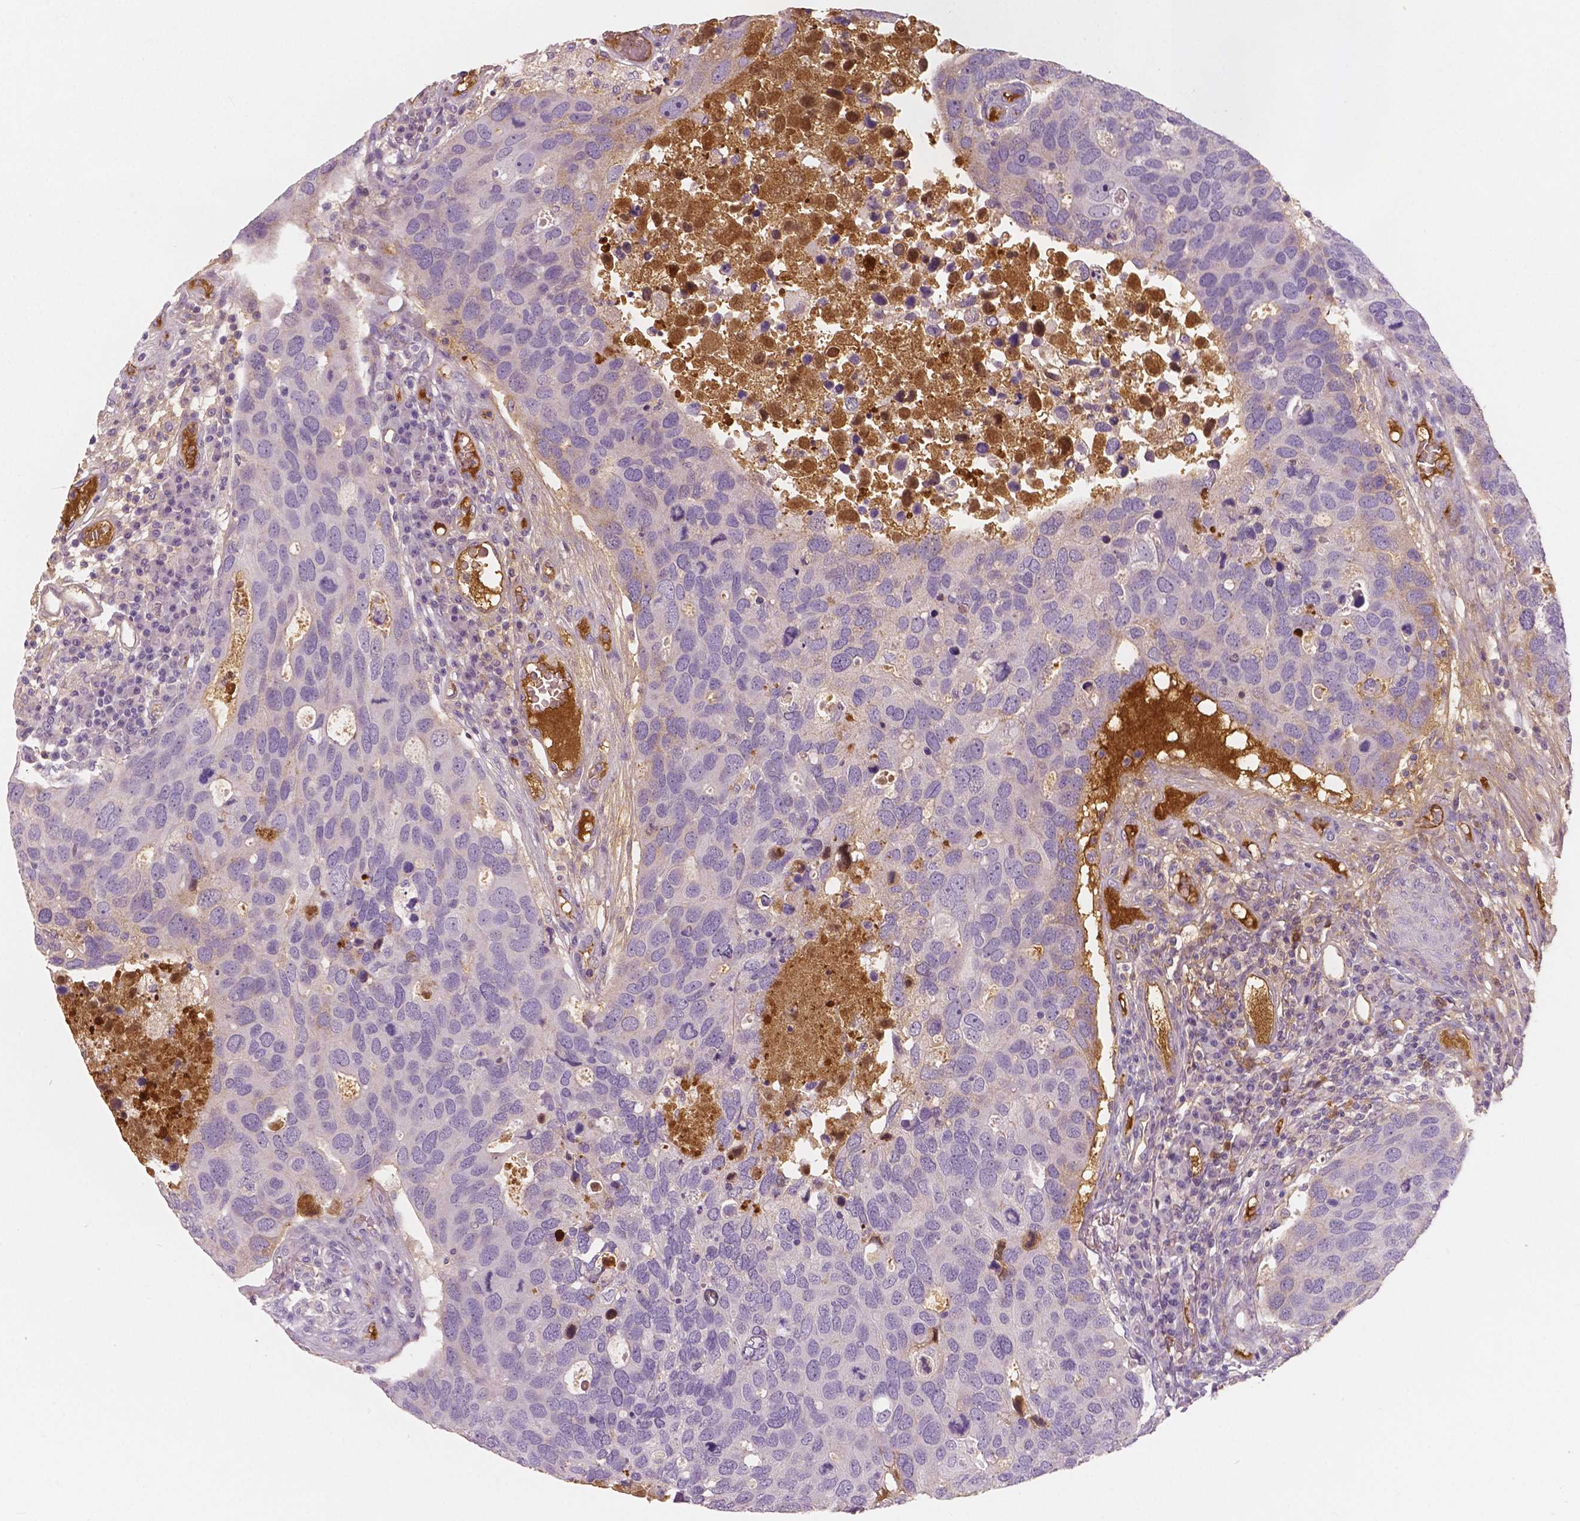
{"staining": {"intensity": "negative", "quantity": "none", "location": "none"}, "tissue": "breast cancer", "cell_type": "Tumor cells", "image_type": "cancer", "snomed": [{"axis": "morphology", "description": "Duct carcinoma"}, {"axis": "topography", "description": "Breast"}], "caption": "Tumor cells are negative for brown protein staining in infiltrating ductal carcinoma (breast).", "gene": "APOA4", "patient": {"sex": "female", "age": 83}}